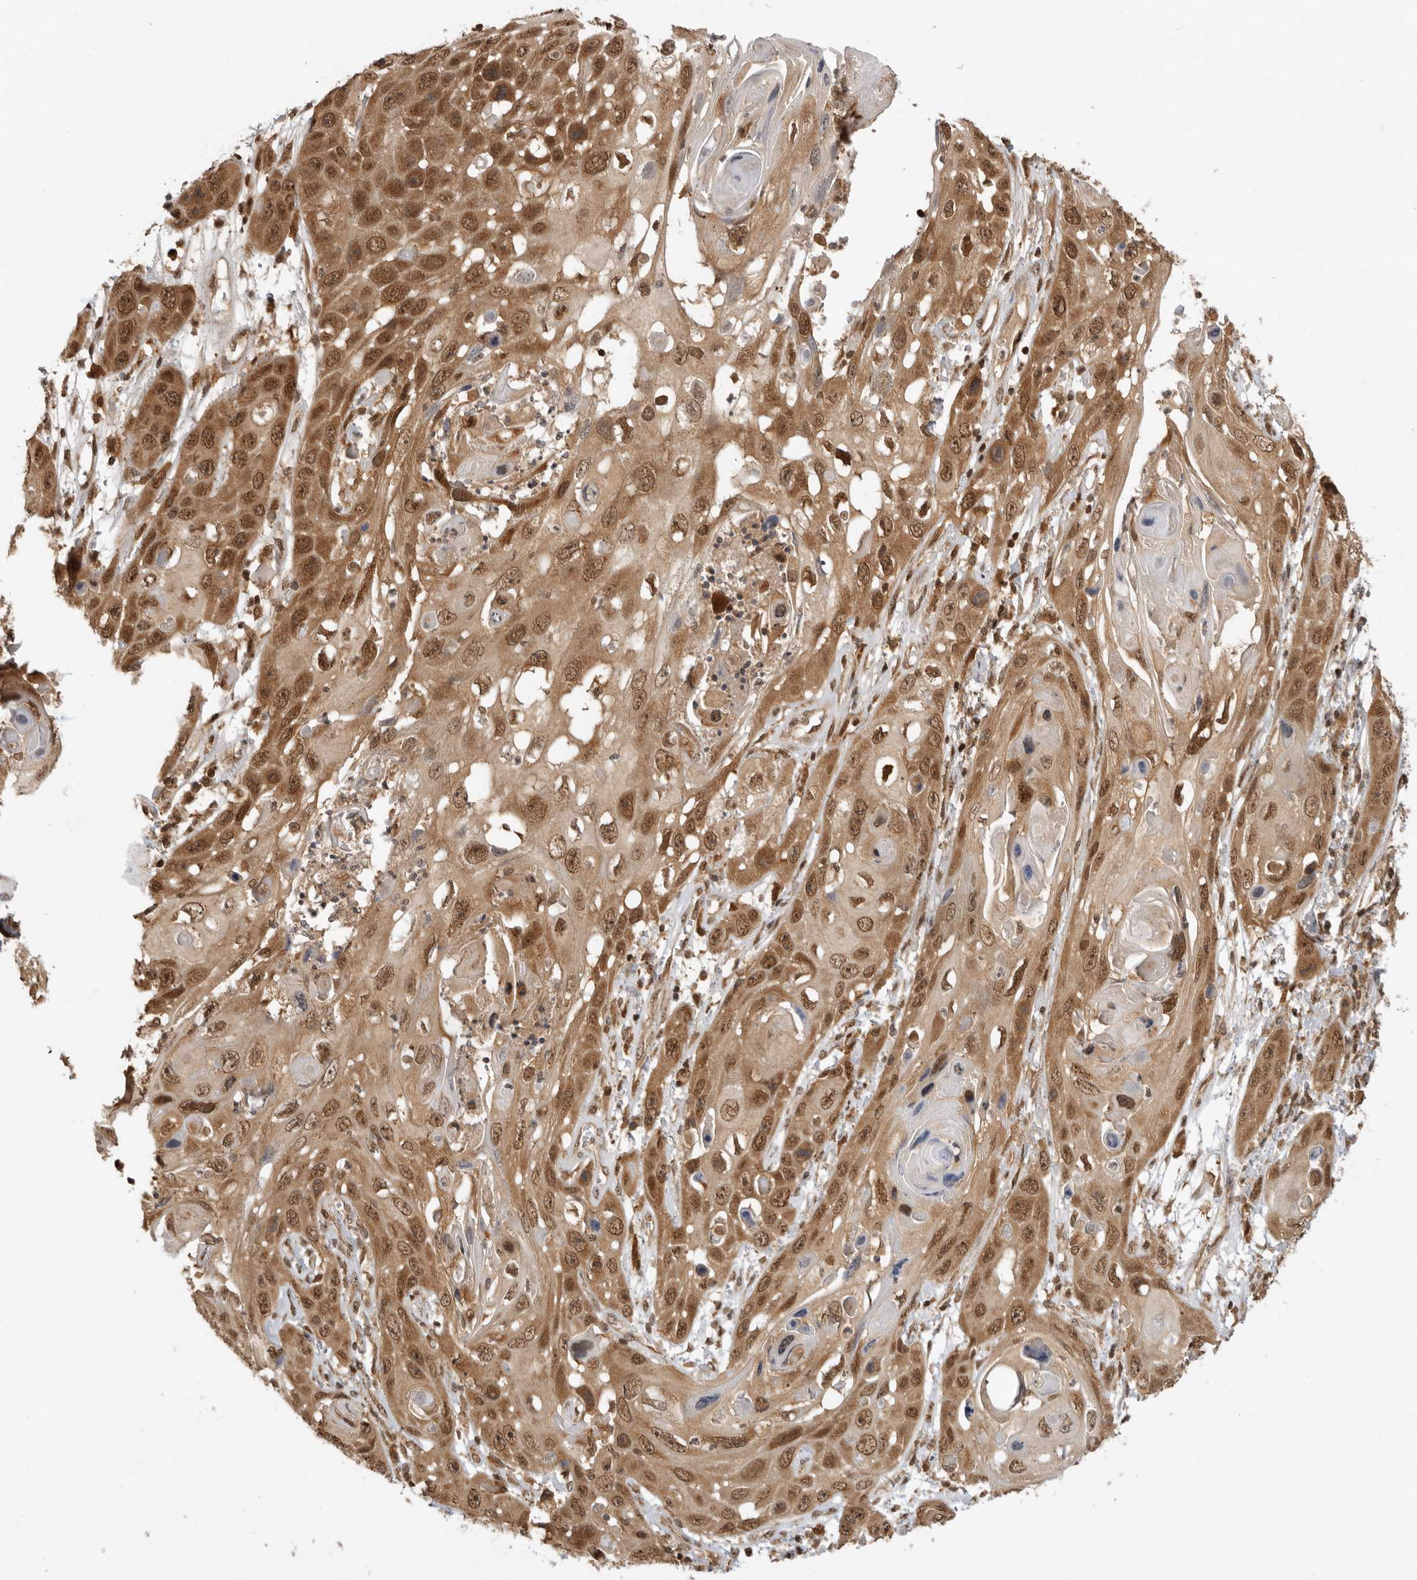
{"staining": {"intensity": "moderate", "quantity": ">75%", "location": "cytoplasmic/membranous,nuclear"}, "tissue": "skin cancer", "cell_type": "Tumor cells", "image_type": "cancer", "snomed": [{"axis": "morphology", "description": "Squamous cell carcinoma, NOS"}, {"axis": "topography", "description": "Skin"}], "caption": "Squamous cell carcinoma (skin) tissue displays moderate cytoplasmic/membranous and nuclear expression in about >75% of tumor cells", "gene": "ADPRS", "patient": {"sex": "male", "age": 55}}